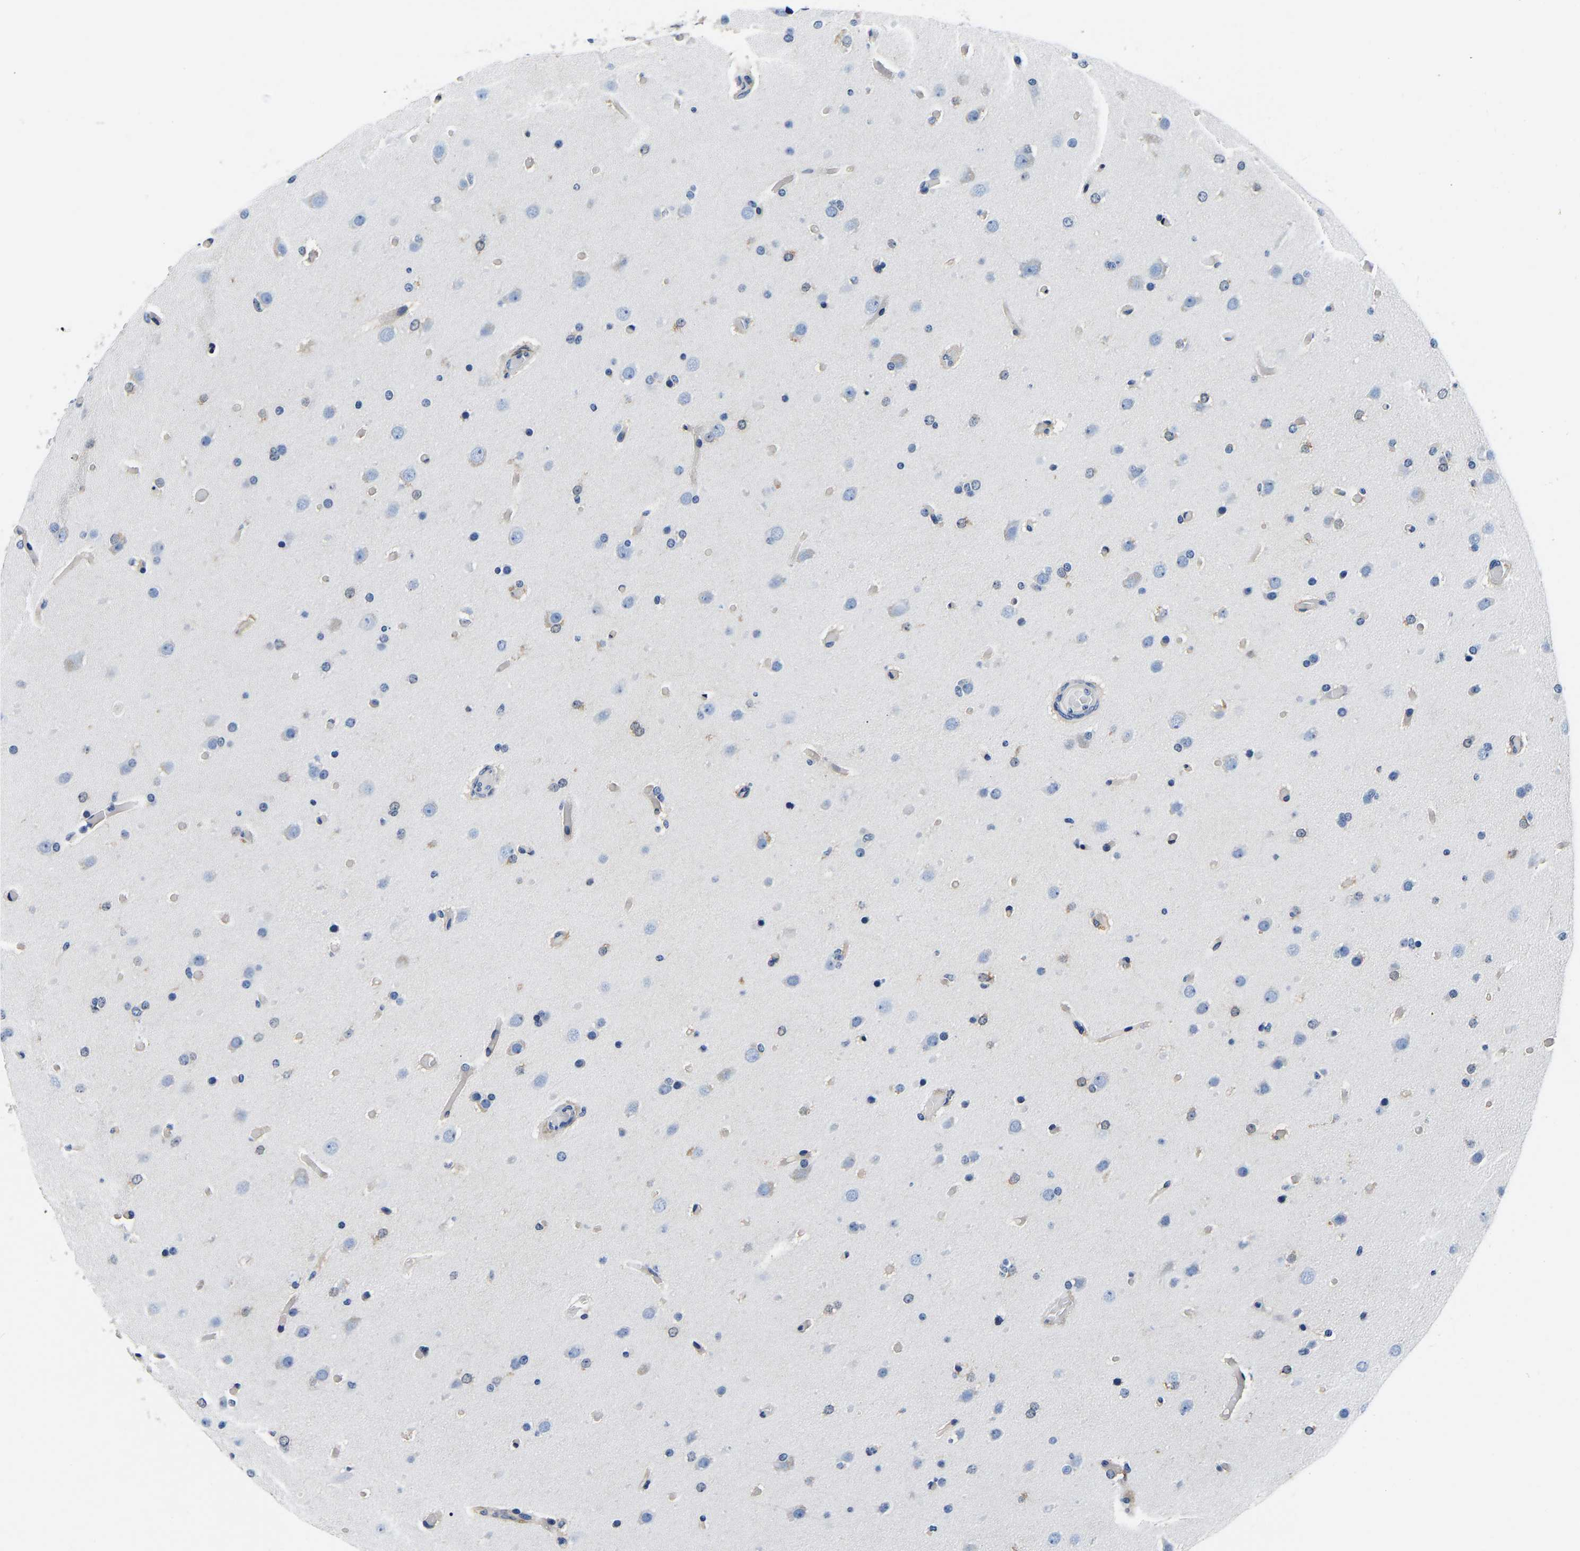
{"staining": {"intensity": "negative", "quantity": "none", "location": "none"}, "tissue": "glioma", "cell_type": "Tumor cells", "image_type": "cancer", "snomed": [{"axis": "morphology", "description": "Glioma, malignant, High grade"}, {"axis": "topography", "description": "Cerebral cortex"}], "caption": "Tumor cells are negative for protein expression in human glioma. (DAB (3,3'-diaminobenzidine) IHC with hematoxylin counter stain).", "gene": "ACO1", "patient": {"sex": "female", "age": 36}}